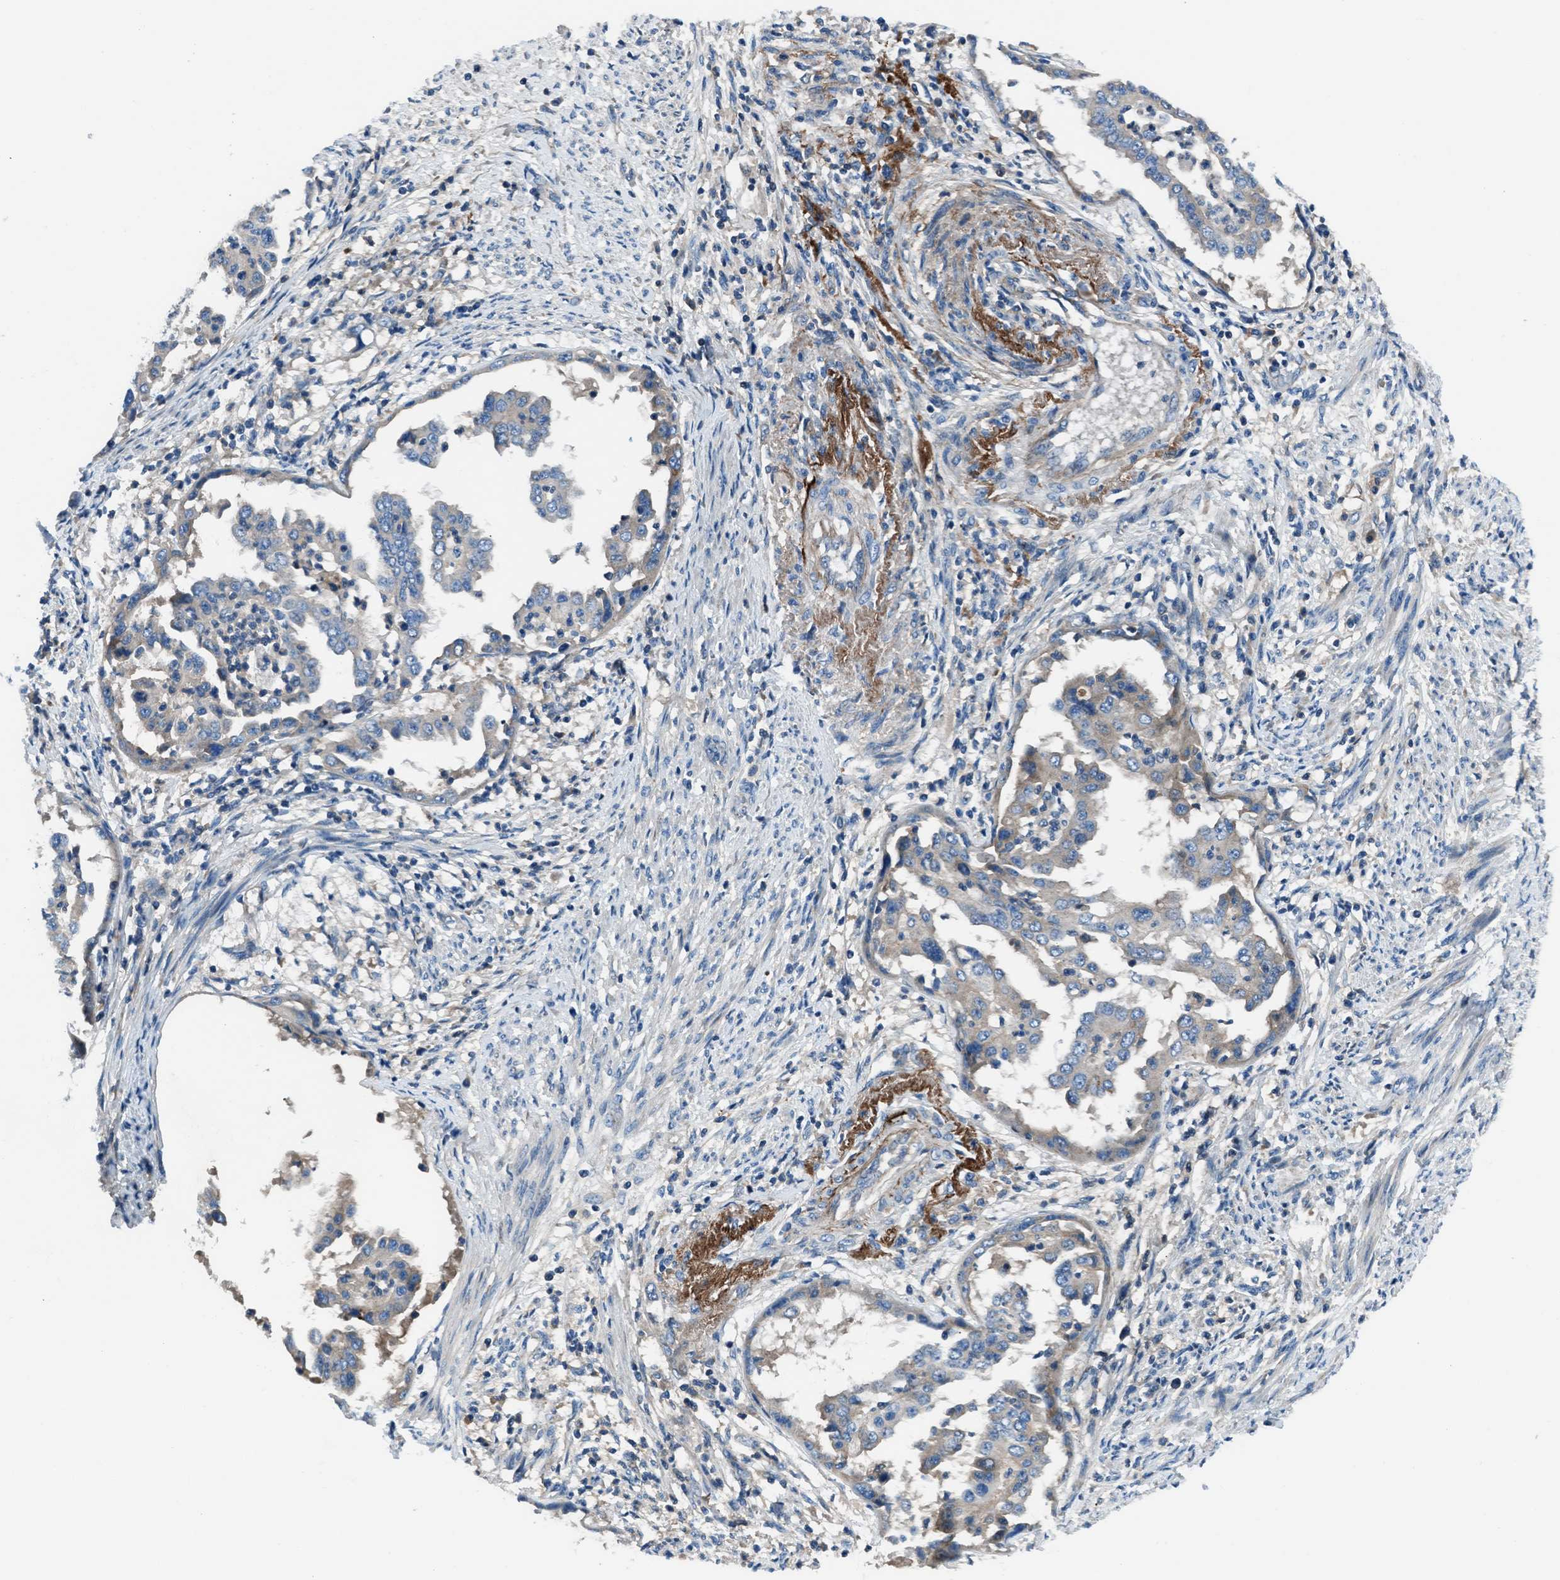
{"staining": {"intensity": "weak", "quantity": "<25%", "location": "cytoplasmic/membranous"}, "tissue": "endometrial cancer", "cell_type": "Tumor cells", "image_type": "cancer", "snomed": [{"axis": "morphology", "description": "Adenocarcinoma, NOS"}, {"axis": "topography", "description": "Endometrium"}], "caption": "Immunohistochemistry of adenocarcinoma (endometrial) reveals no staining in tumor cells.", "gene": "SLC38A6", "patient": {"sex": "female", "age": 85}}